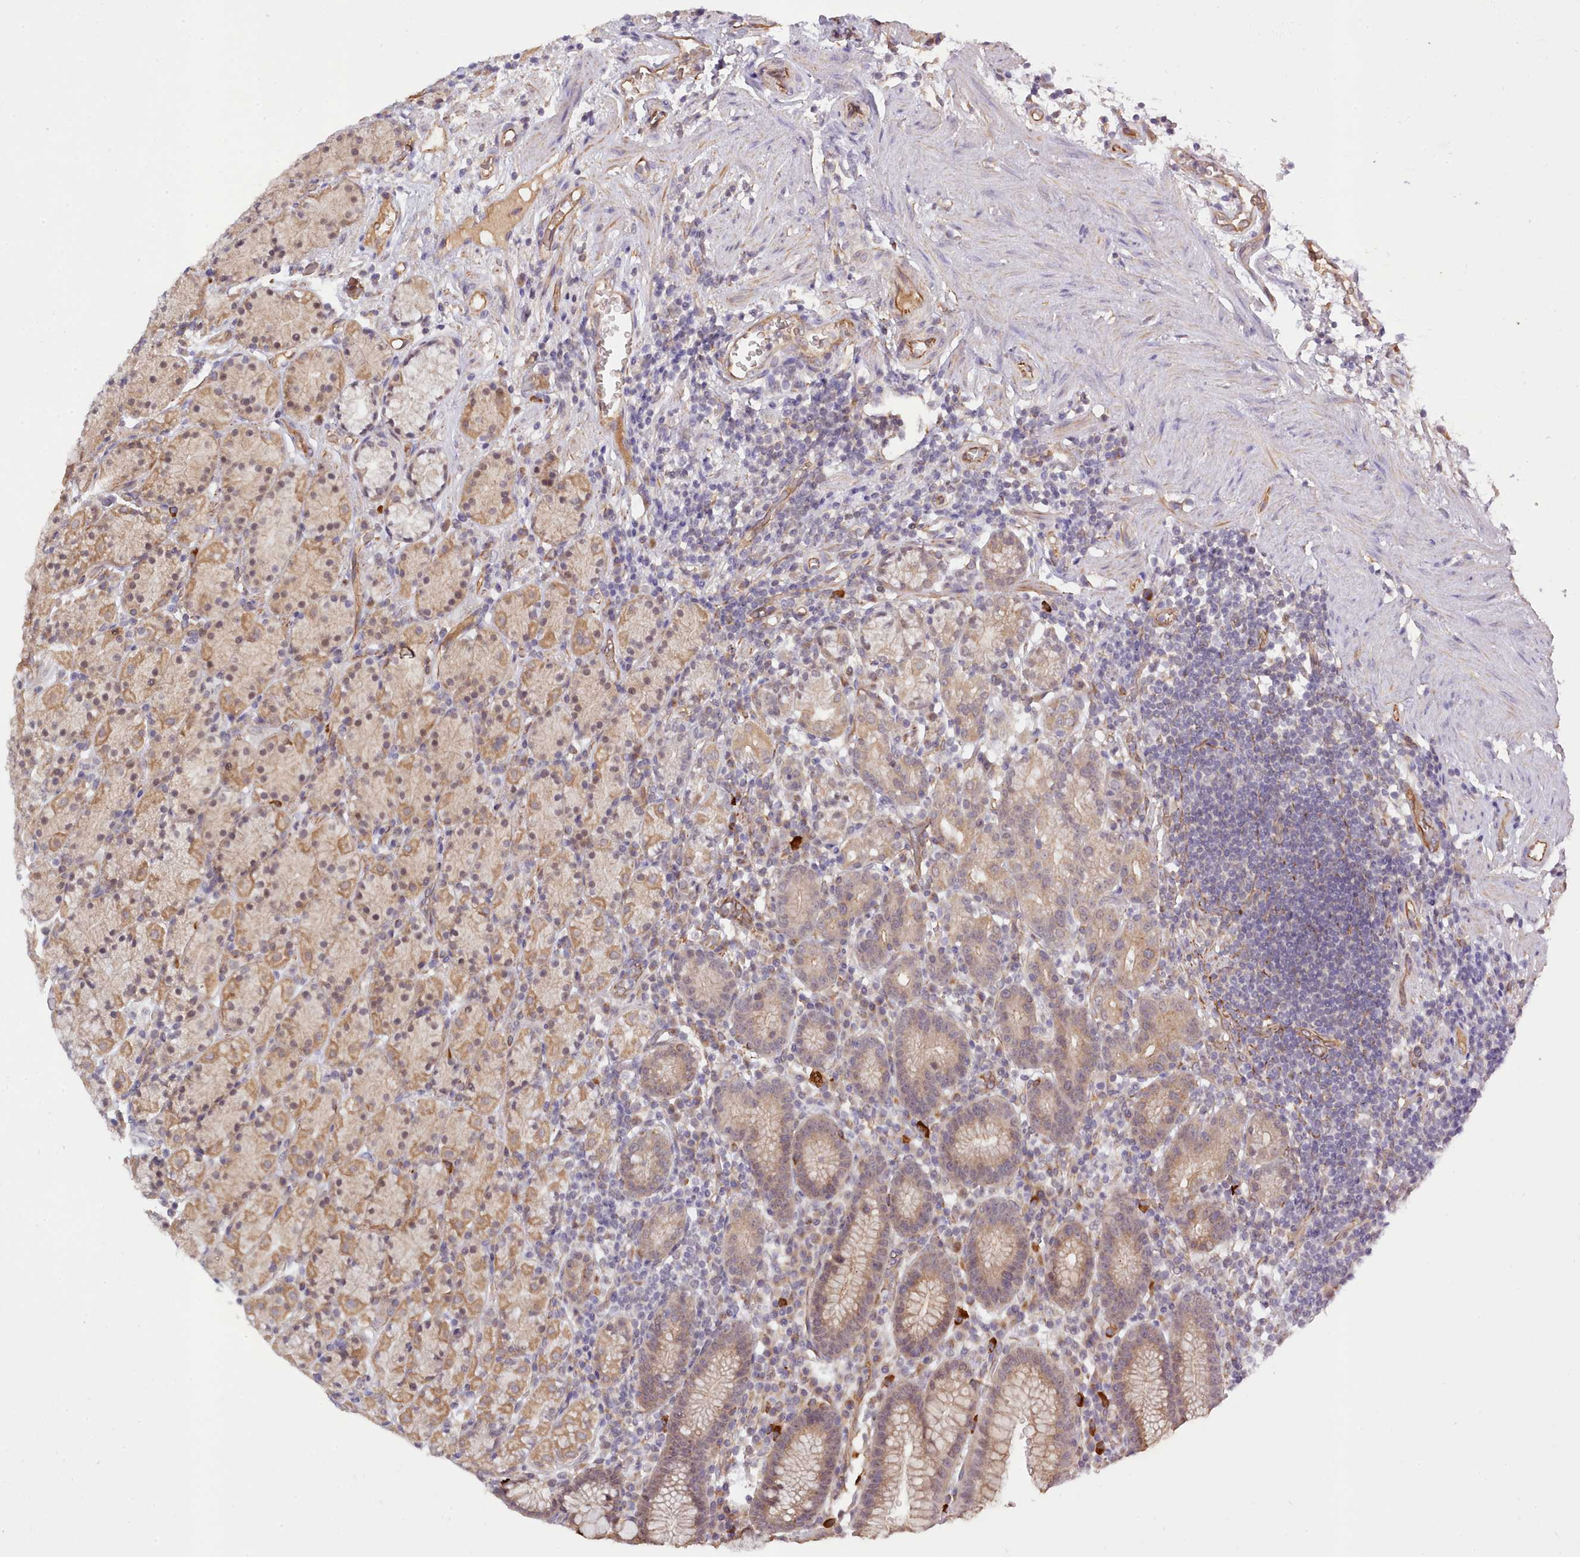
{"staining": {"intensity": "moderate", "quantity": ">75%", "location": "cytoplasmic/membranous,nuclear"}, "tissue": "stomach", "cell_type": "Glandular cells", "image_type": "normal", "snomed": [{"axis": "morphology", "description": "Normal tissue, NOS"}, {"axis": "topography", "description": "Stomach, upper"}, {"axis": "topography", "description": "Stomach"}], "caption": "The photomicrograph shows a brown stain indicating the presence of a protein in the cytoplasmic/membranous,nuclear of glandular cells in stomach. The protein of interest is shown in brown color, while the nuclei are stained blue.", "gene": "ZC3H13", "patient": {"sex": "male", "age": 62}}